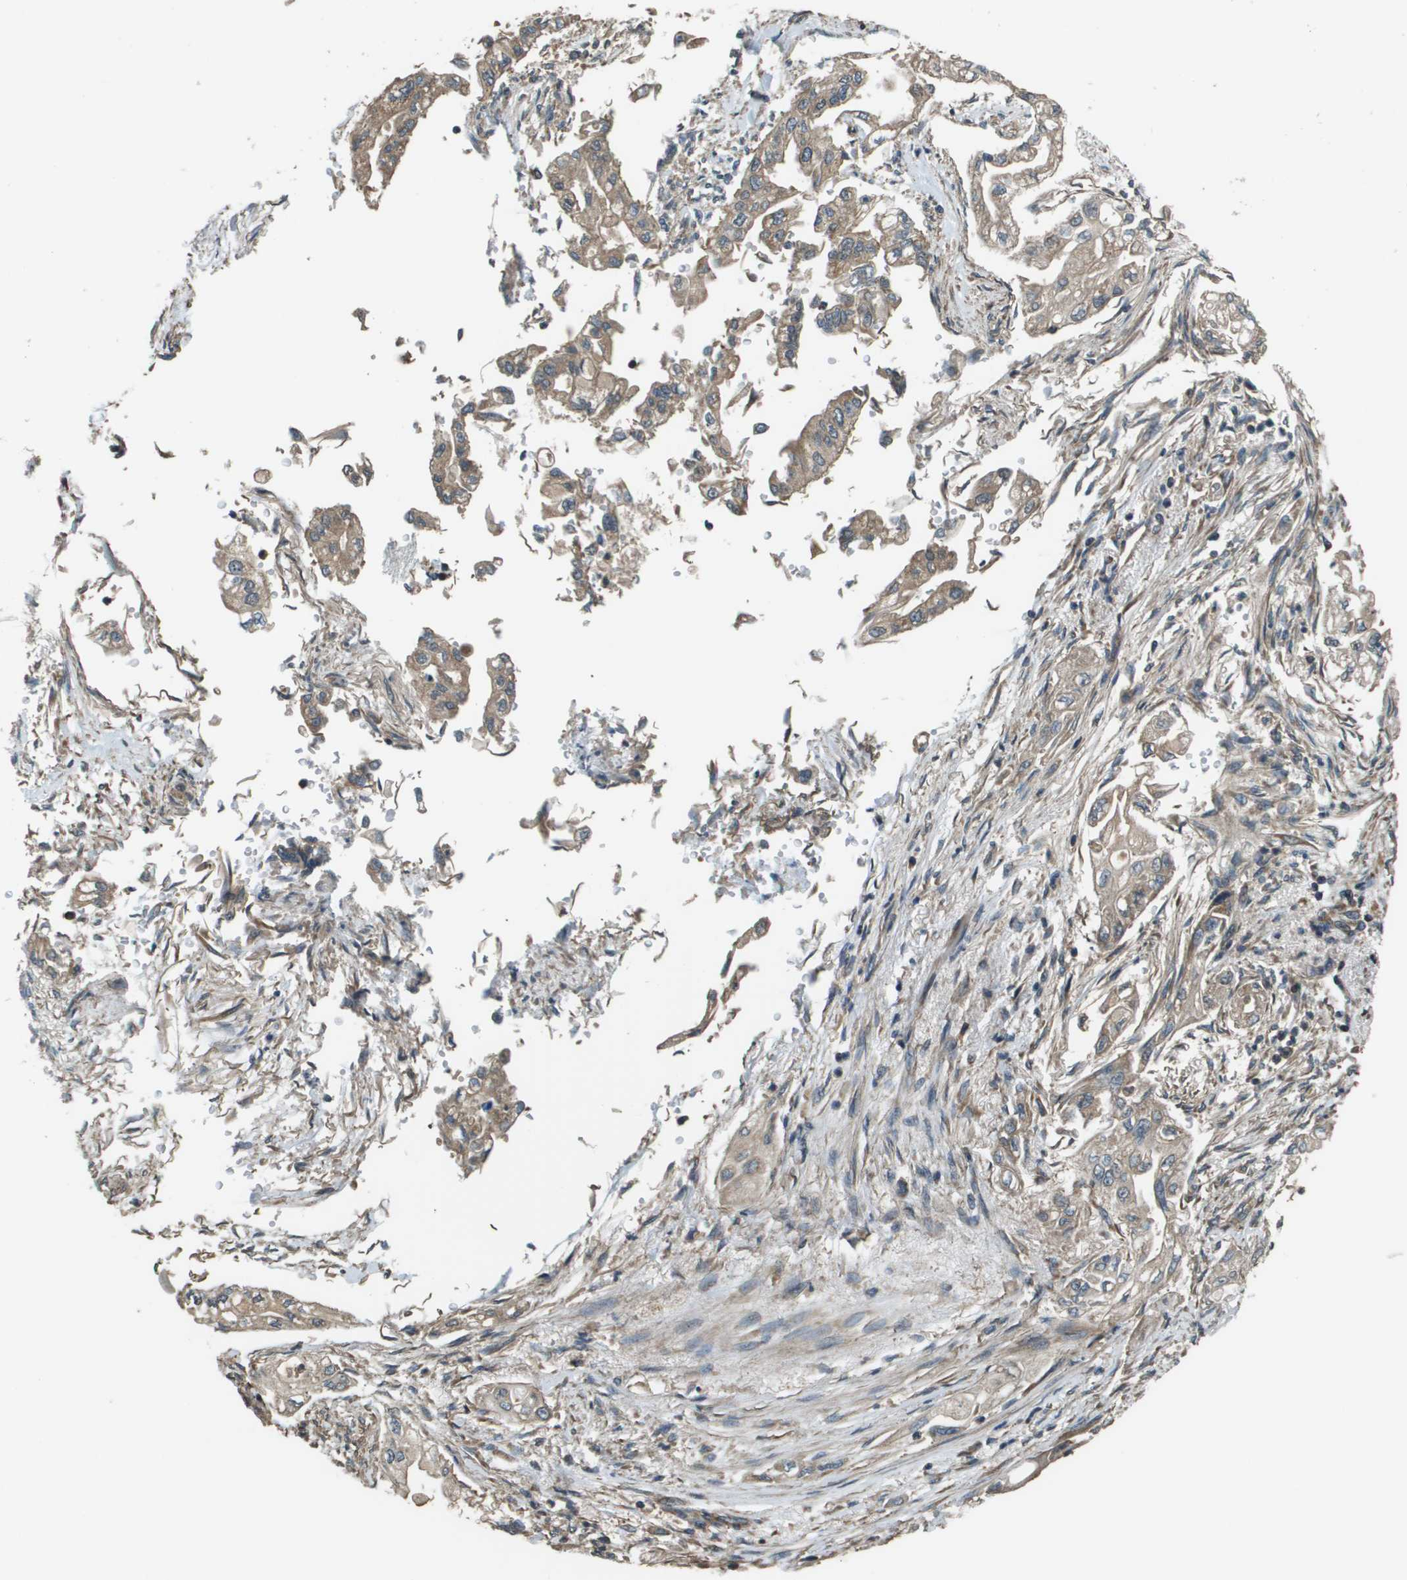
{"staining": {"intensity": "moderate", "quantity": ">75%", "location": "cytoplasmic/membranous"}, "tissue": "pancreatic cancer", "cell_type": "Tumor cells", "image_type": "cancer", "snomed": [{"axis": "morphology", "description": "Normal tissue, NOS"}, {"axis": "topography", "description": "Pancreas"}], "caption": "High-magnification brightfield microscopy of pancreatic cancer stained with DAB (brown) and counterstained with hematoxylin (blue). tumor cells exhibit moderate cytoplasmic/membranous staining is present in approximately>75% of cells.", "gene": "PLPBP", "patient": {"sex": "male", "age": 42}}